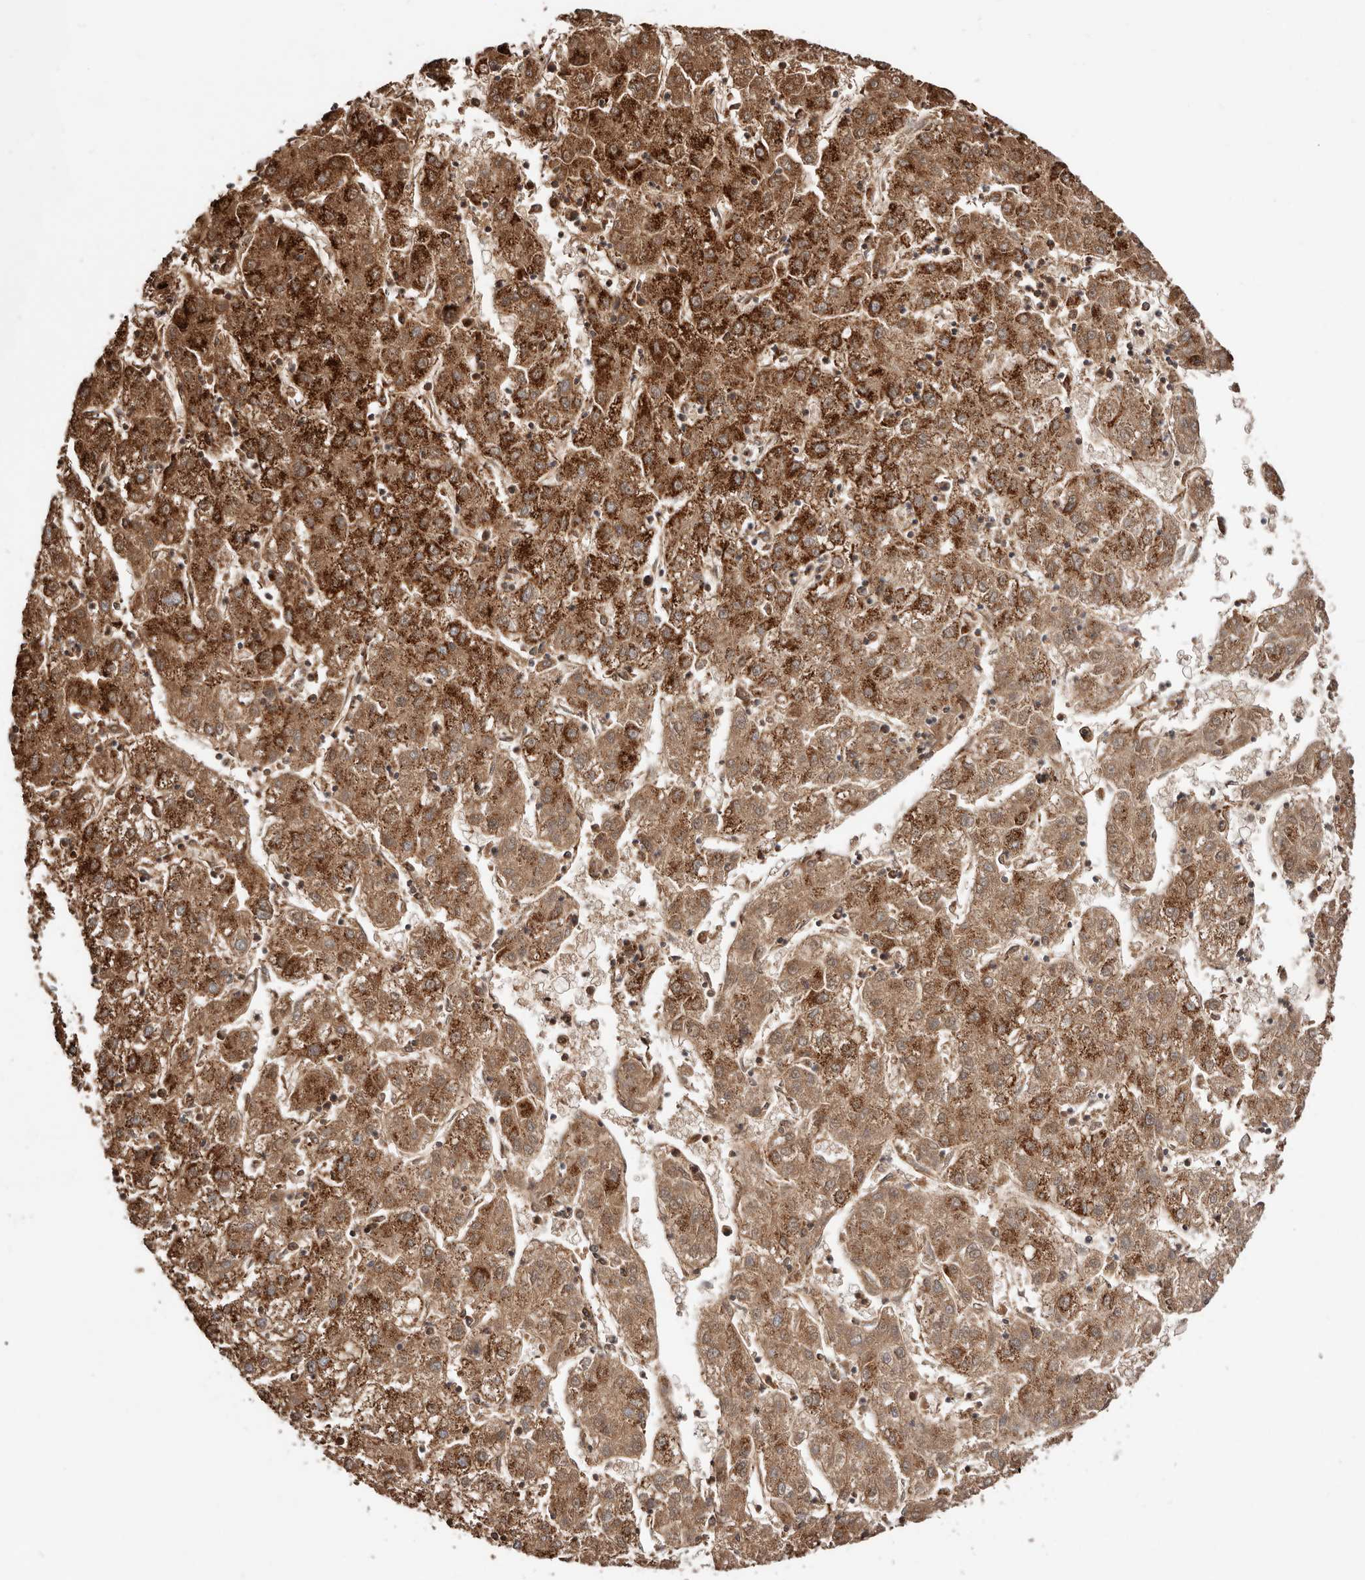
{"staining": {"intensity": "strong", "quantity": ">75%", "location": "cytoplasmic/membranous"}, "tissue": "liver cancer", "cell_type": "Tumor cells", "image_type": "cancer", "snomed": [{"axis": "morphology", "description": "Carcinoma, Hepatocellular, NOS"}, {"axis": "topography", "description": "Liver"}], "caption": "The histopathology image demonstrates staining of hepatocellular carcinoma (liver), revealing strong cytoplasmic/membranous protein staining (brown color) within tumor cells.", "gene": "PRKACB", "patient": {"sex": "male", "age": 72}}